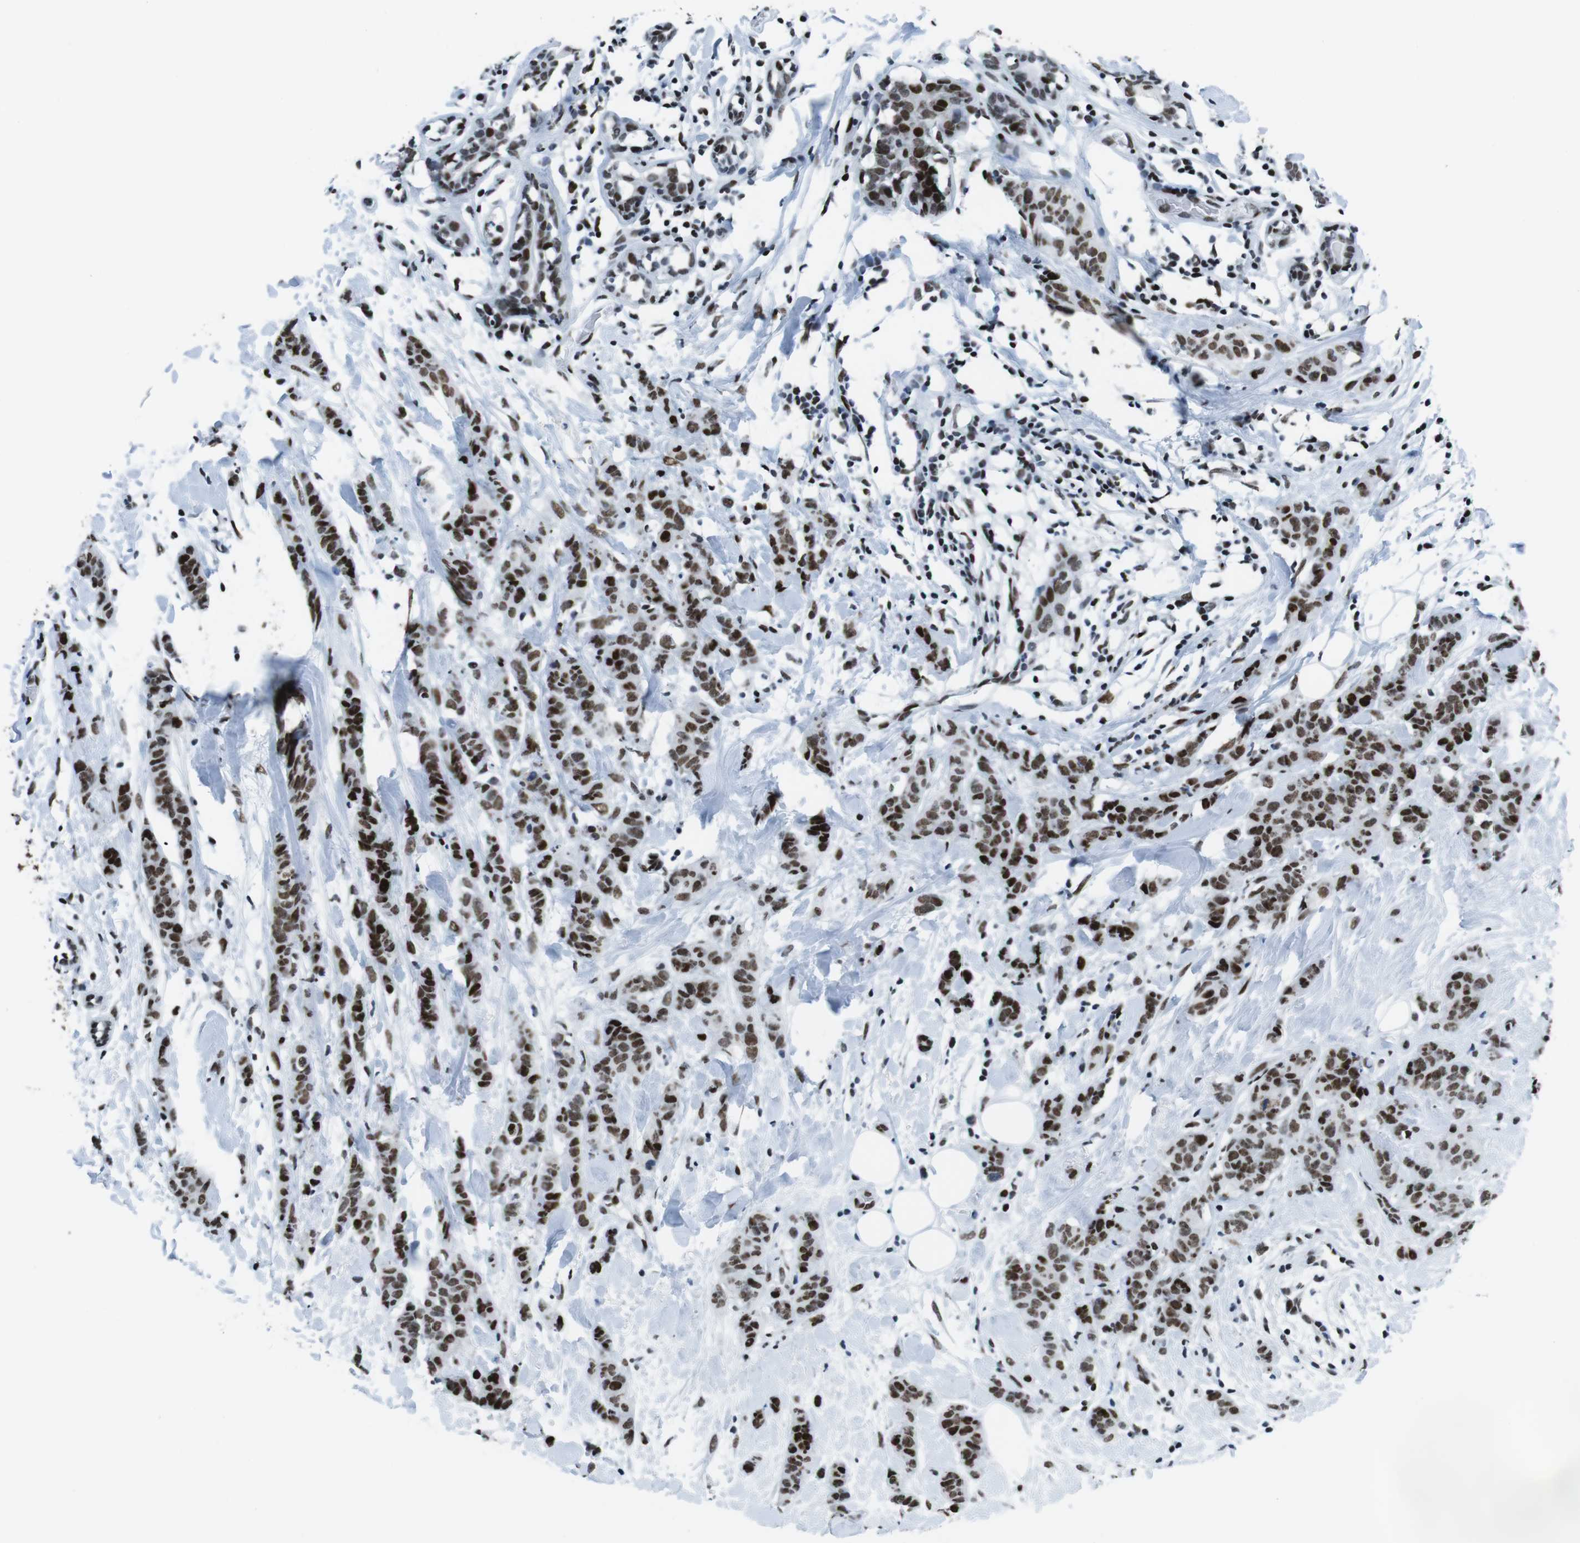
{"staining": {"intensity": "moderate", "quantity": ">75%", "location": "nuclear"}, "tissue": "breast cancer", "cell_type": "Tumor cells", "image_type": "cancer", "snomed": [{"axis": "morphology", "description": "Normal tissue, NOS"}, {"axis": "morphology", "description": "Duct carcinoma"}, {"axis": "topography", "description": "Breast"}], "caption": "DAB (3,3'-diaminobenzidine) immunohistochemical staining of intraductal carcinoma (breast) displays moderate nuclear protein positivity in about >75% of tumor cells. (DAB IHC with brightfield microscopy, high magnification).", "gene": "CITED2", "patient": {"sex": "female", "age": 40}}